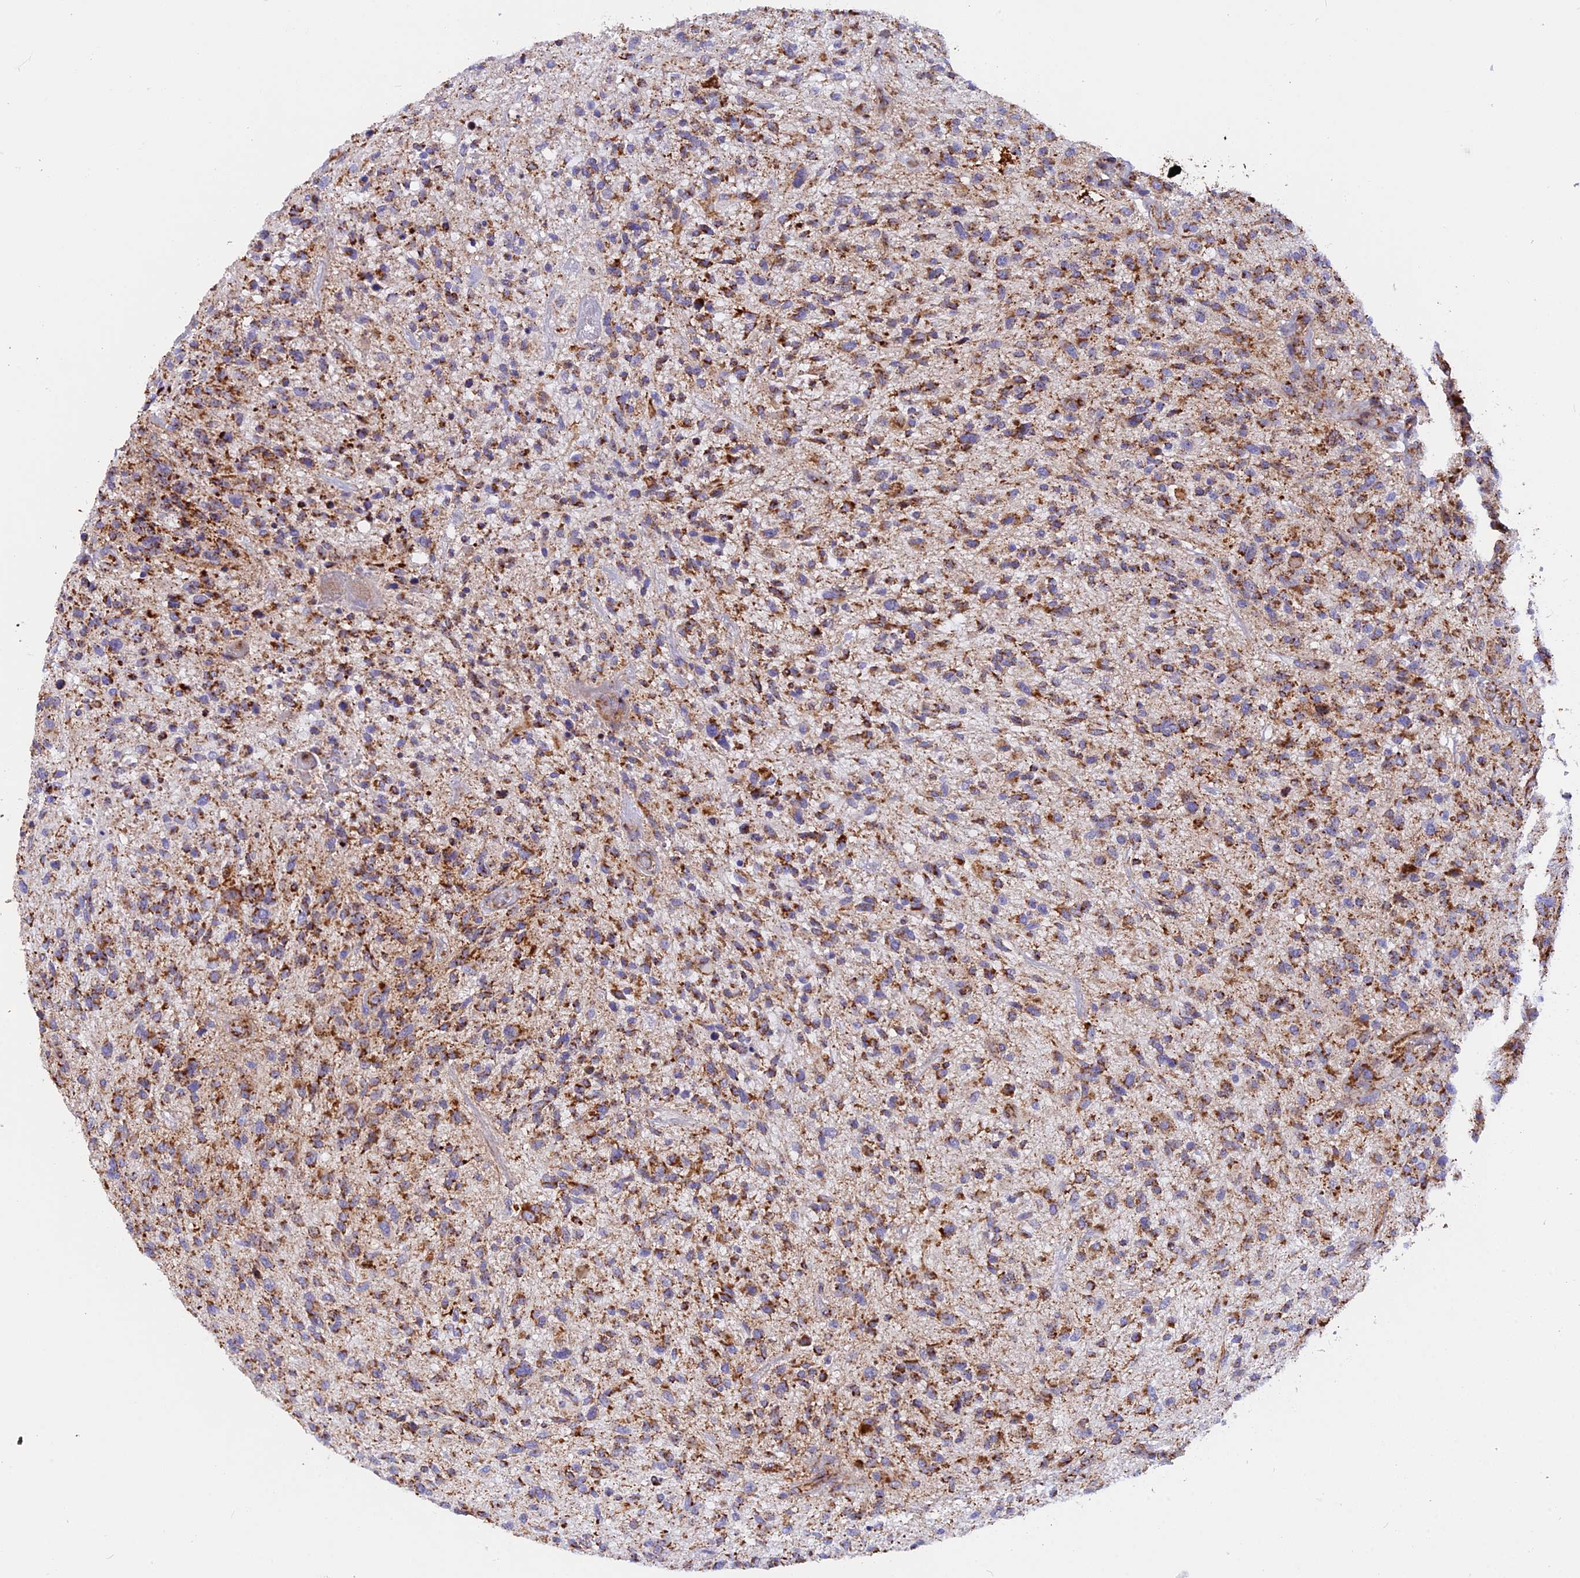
{"staining": {"intensity": "moderate", "quantity": ">75%", "location": "cytoplasmic/membranous"}, "tissue": "glioma", "cell_type": "Tumor cells", "image_type": "cancer", "snomed": [{"axis": "morphology", "description": "Glioma, malignant, High grade"}, {"axis": "topography", "description": "Brain"}], "caption": "Glioma tissue displays moderate cytoplasmic/membranous staining in about >75% of tumor cells, visualized by immunohistochemistry.", "gene": "UQCRB", "patient": {"sex": "male", "age": 47}}